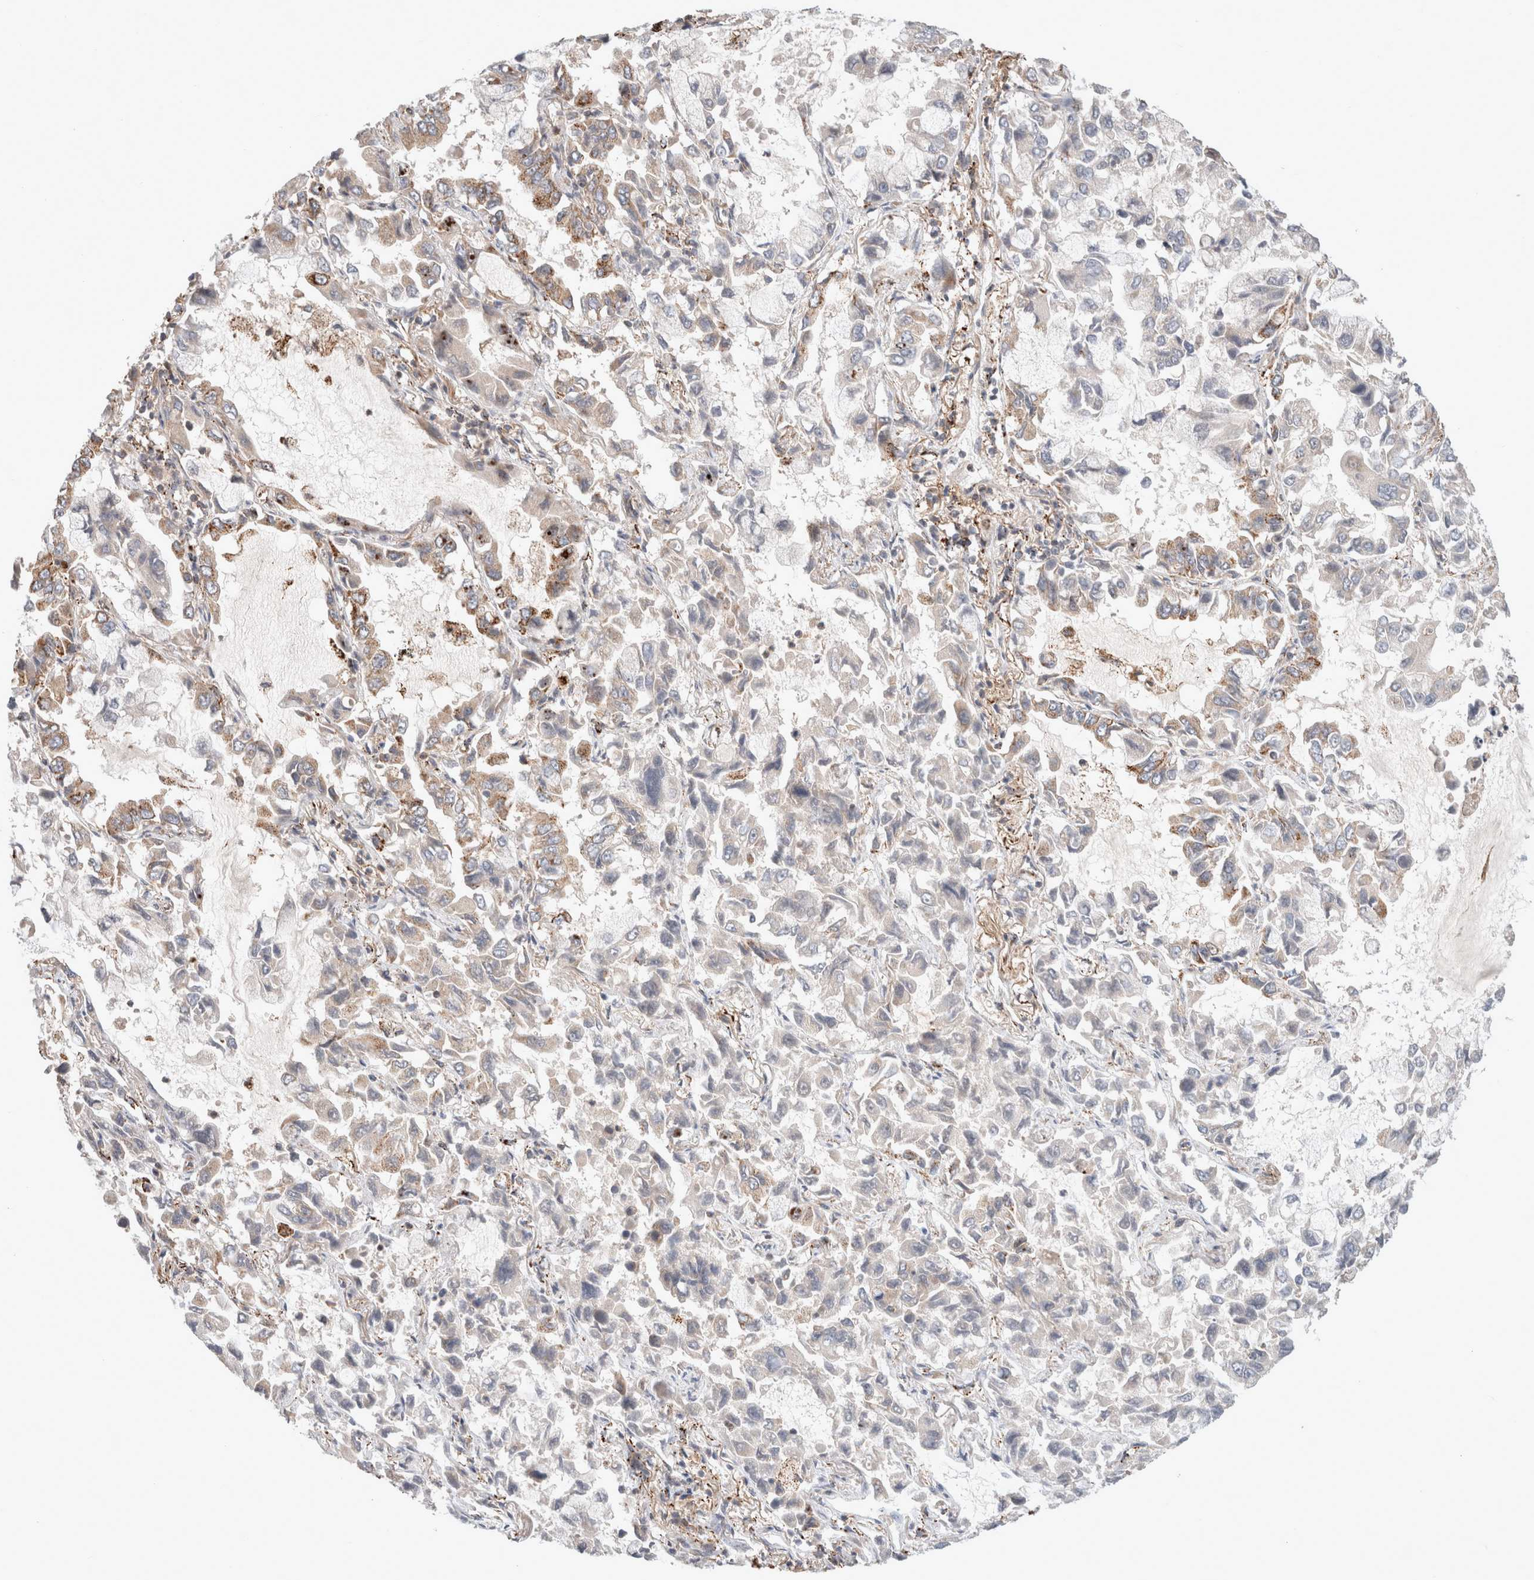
{"staining": {"intensity": "moderate", "quantity": "<25%", "location": "cytoplasmic/membranous"}, "tissue": "lung cancer", "cell_type": "Tumor cells", "image_type": "cancer", "snomed": [{"axis": "morphology", "description": "Adenocarcinoma, NOS"}, {"axis": "topography", "description": "Lung"}], "caption": "An image of lung adenocarcinoma stained for a protein demonstrates moderate cytoplasmic/membranous brown staining in tumor cells.", "gene": "HROB", "patient": {"sex": "male", "age": 64}}